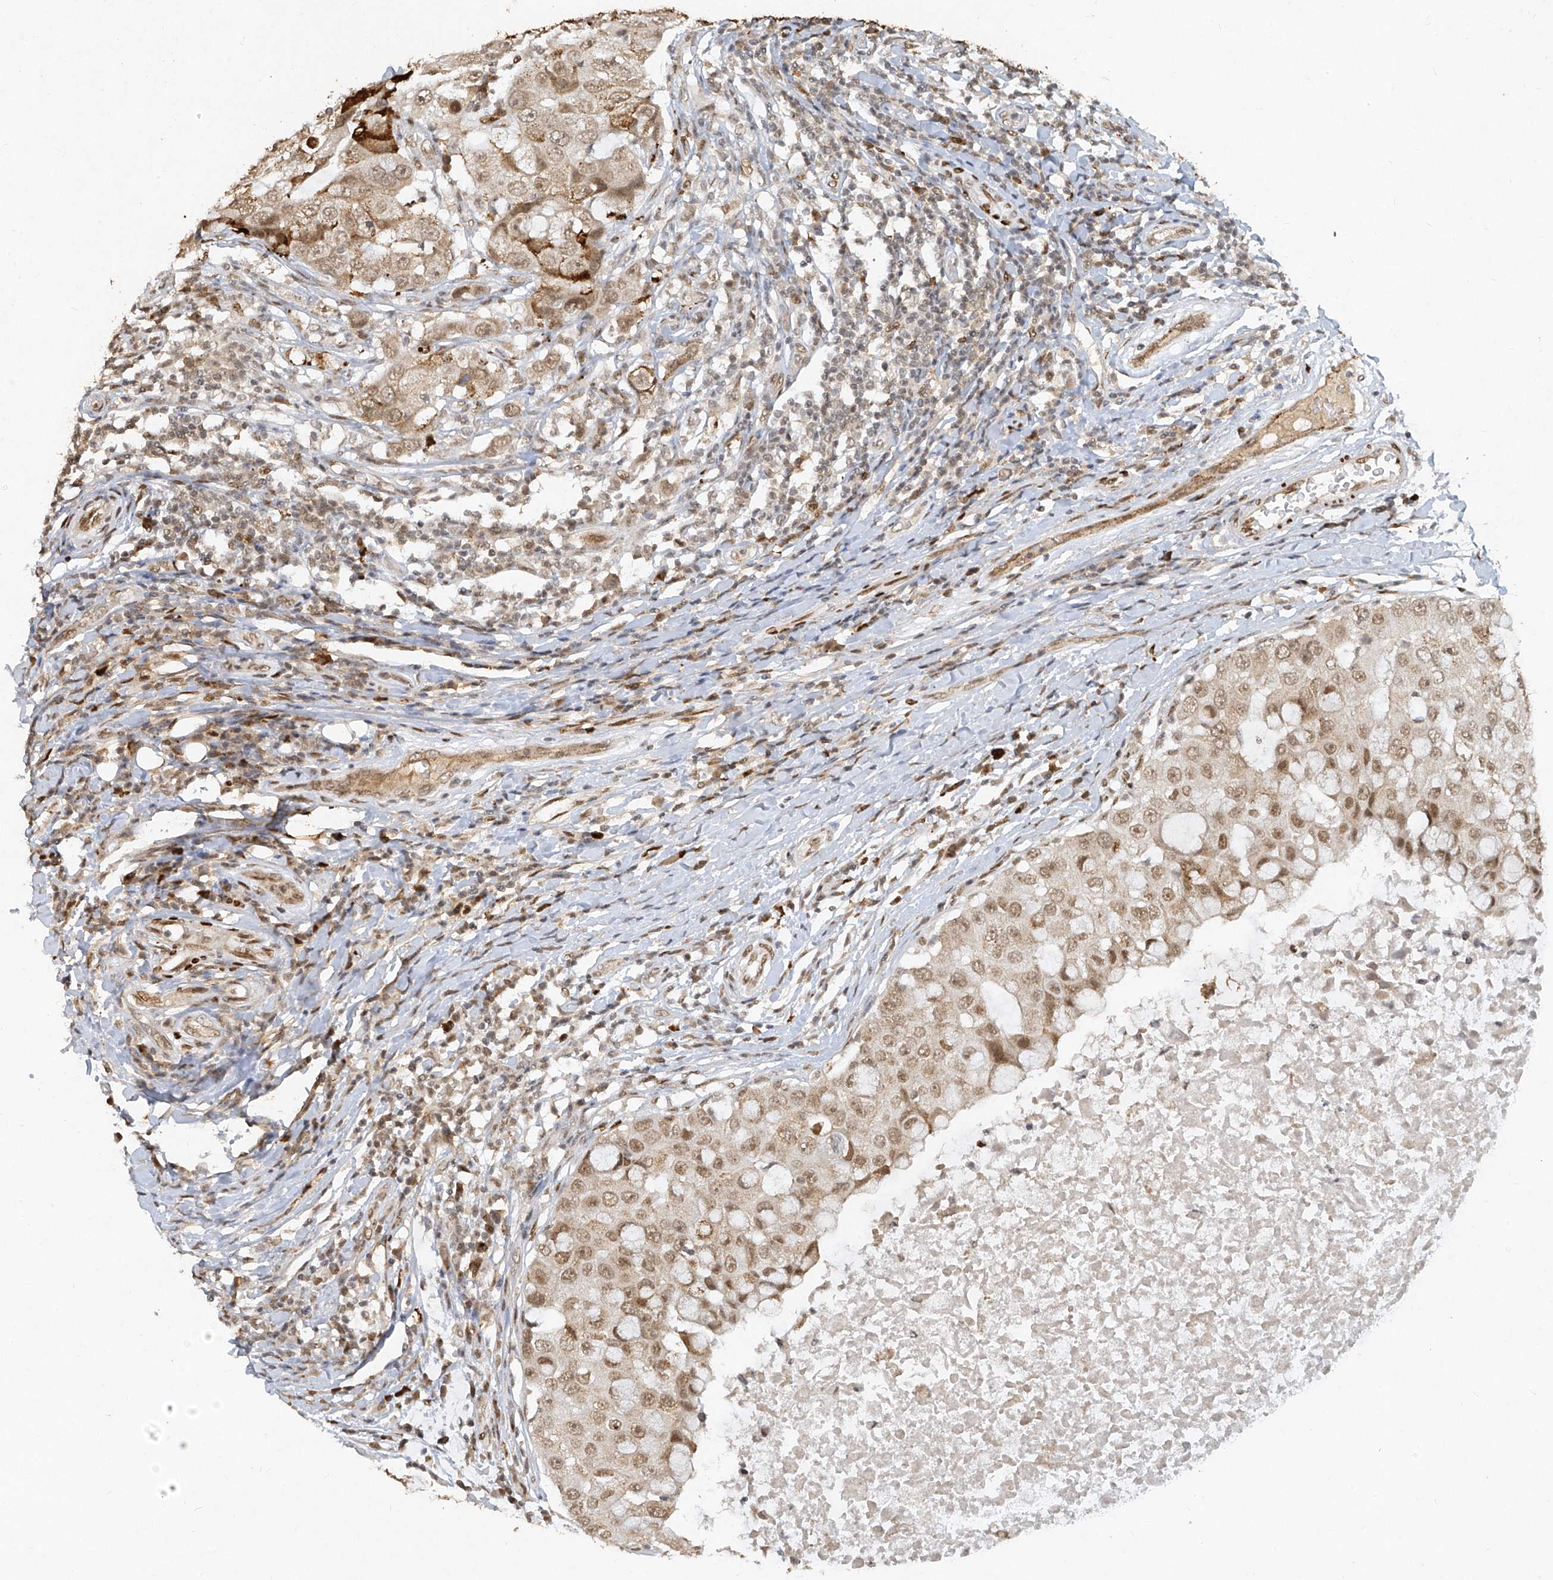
{"staining": {"intensity": "moderate", "quantity": ">75%", "location": "nuclear"}, "tissue": "breast cancer", "cell_type": "Tumor cells", "image_type": "cancer", "snomed": [{"axis": "morphology", "description": "Duct carcinoma"}, {"axis": "topography", "description": "Breast"}], "caption": "Tumor cells show moderate nuclear positivity in approximately >75% of cells in intraductal carcinoma (breast).", "gene": "ATRIP", "patient": {"sex": "female", "age": 27}}